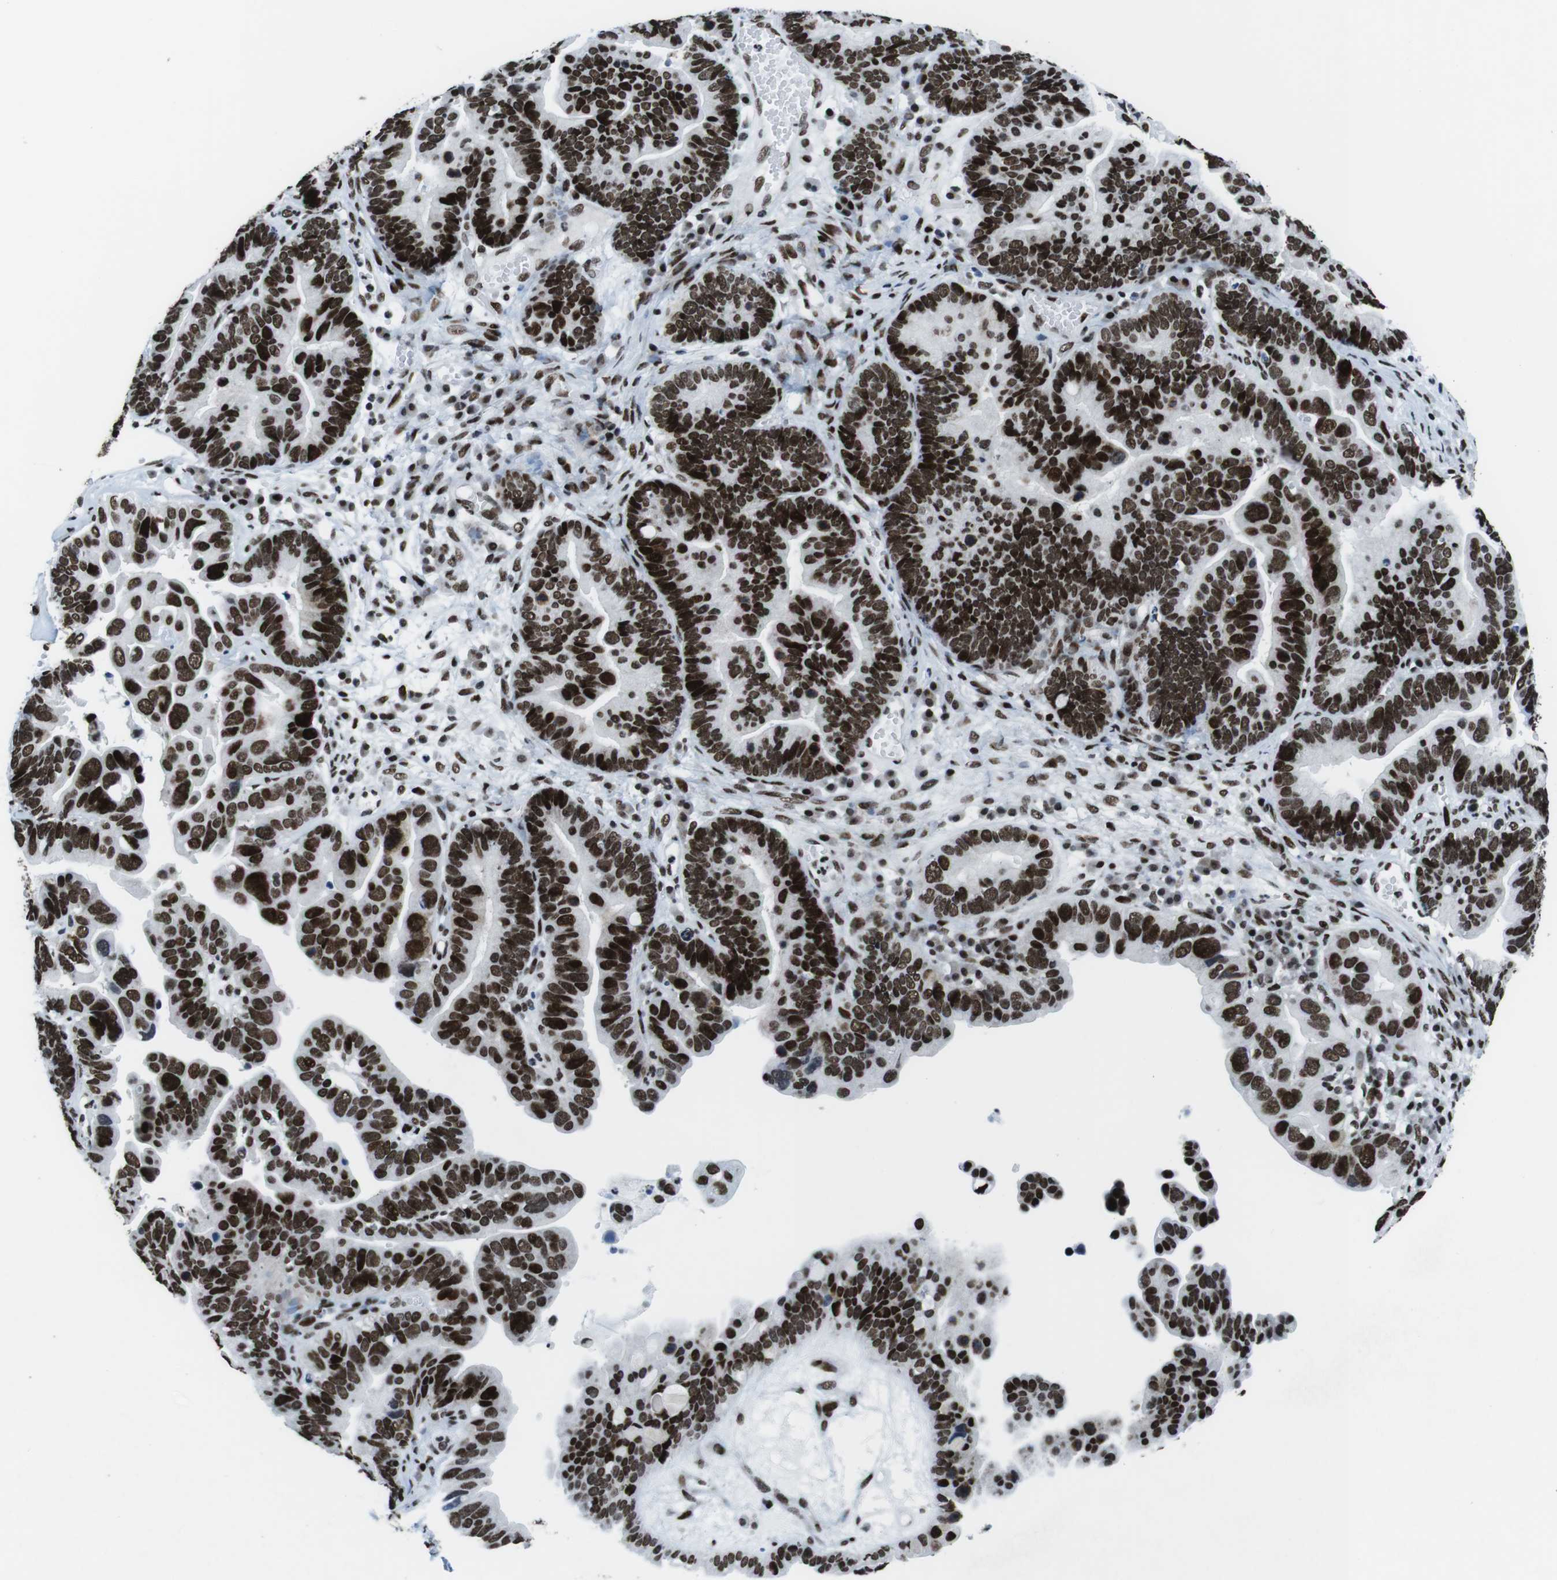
{"staining": {"intensity": "strong", "quantity": ">75%", "location": "nuclear"}, "tissue": "ovarian cancer", "cell_type": "Tumor cells", "image_type": "cancer", "snomed": [{"axis": "morphology", "description": "Cystadenocarcinoma, serous, NOS"}, {"axis": "topography", "description": "Ovary"}], "caption": "A brown stain highlights strong nuclear staining of a protein in ovarian cancer tumor cells.", "gene": "CITED2", "patient": {"sex": "female", "age": 56}}